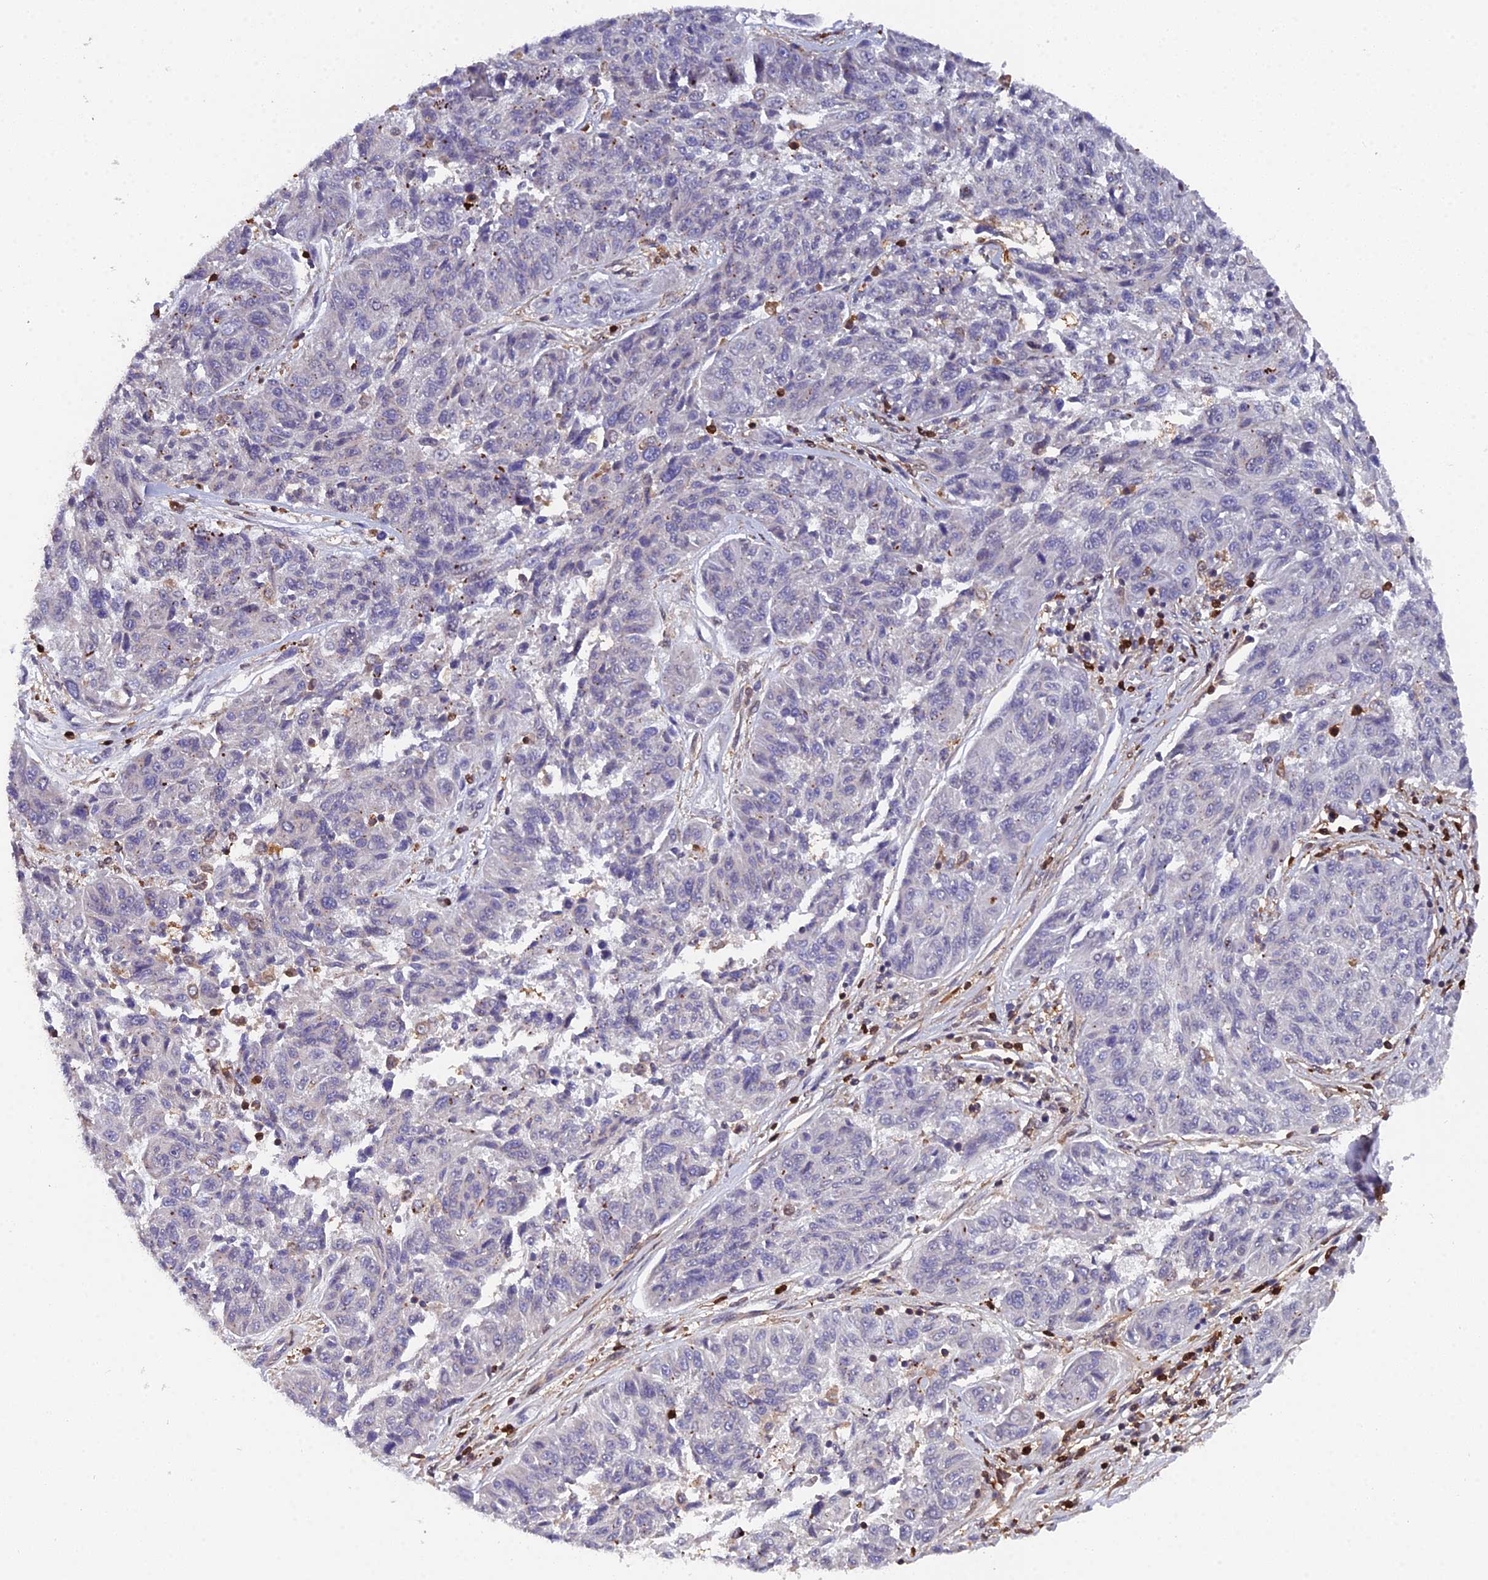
{"staining": {"intensity": "negative", "quantity": "none", "location": "none"}, "tissue": "melanoma", "cell_type": "Tumor cells", "image_type": "cancer", "snomed": [{"axis": "morphology", "description": "Malignant melanoma, NOS"}, {"axis": "topography", "description": "Skin"}], "caption": "Tumor cells show no significant protein expression in melanoma.", "gene": "GALK2", "patient": {"sex": "male", "age": 53}}